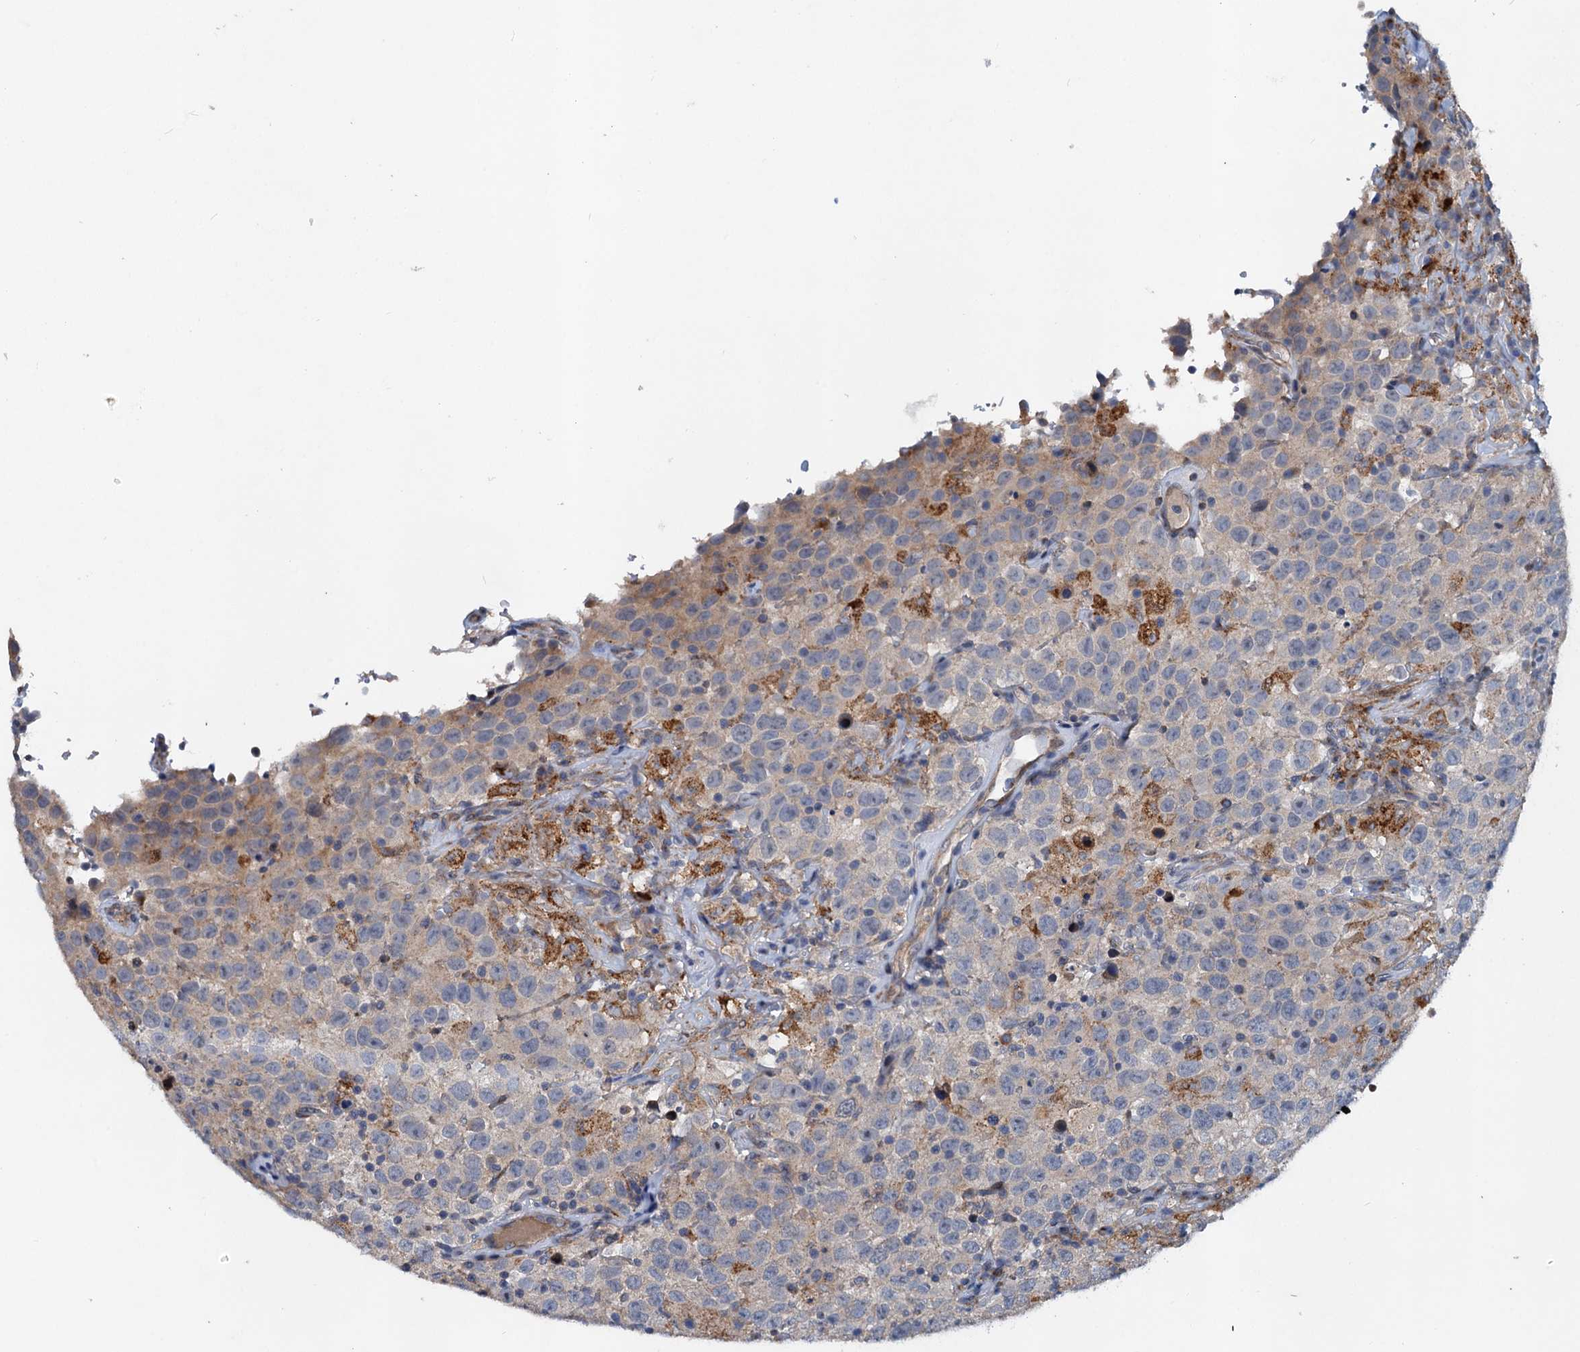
{"staining": {"intensity": "negative", "quantity": "none", "location": "none"}, "tissue": "testis cancer", "cell_type": "Tumor cells", "image_type": "cancer", "snomed": [{"axis": "morphology", "description": "Seminoma, NOS"}, {"axis": "topography", "description": "Testis"}], "caption": "Tumor cells are negative for protein expression in human testis seminoma.", "gene": "NBEA", "patient": {"sex": "male", "age": 41}}